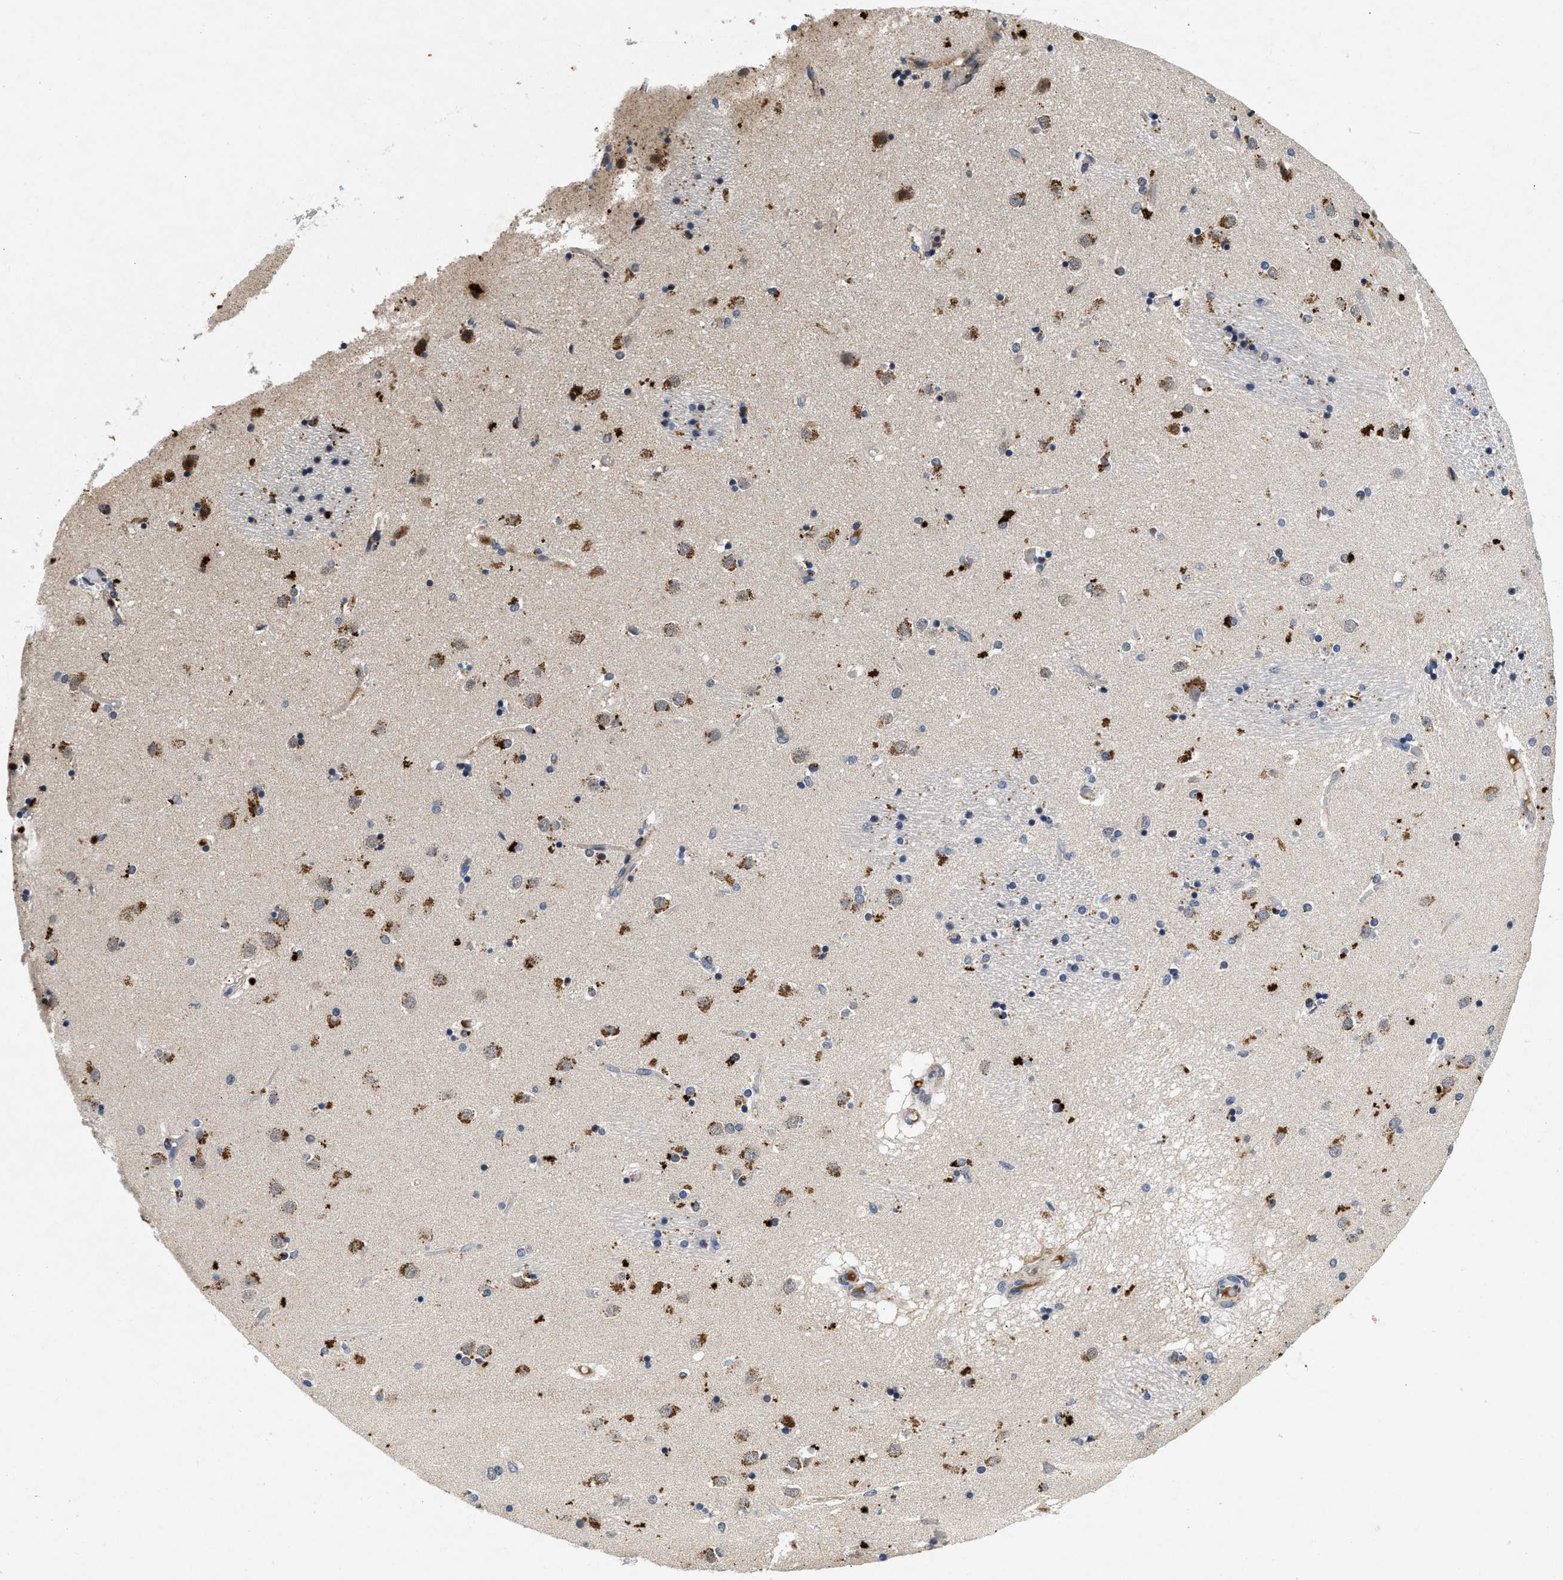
{"staining": {"intensity": "moderate", "quantity": "<25%", "location": "cytoplasmic/membranous"}, "tissue": "caudate", "cell_type": "Glial cells", "image_type": "normal", "snomed": [{"axis": "morphology", "description": "Normal tissue, NOS"}, {"axis": "topography", "description": "Lateral ventricle wall"}], "caption": "Immunohistochemistry (IHC) micrograph of benign caudate: caudate stained using immunohistochemistry (IHC) shows low levels of moderate protein expression localized specifically in the cytoplasmic/membranous of glial cells, appearing as a cytoplasmic/membranous brown color.", "gene": "PDP1", "patient": {"sex": "male", "age": 70}}